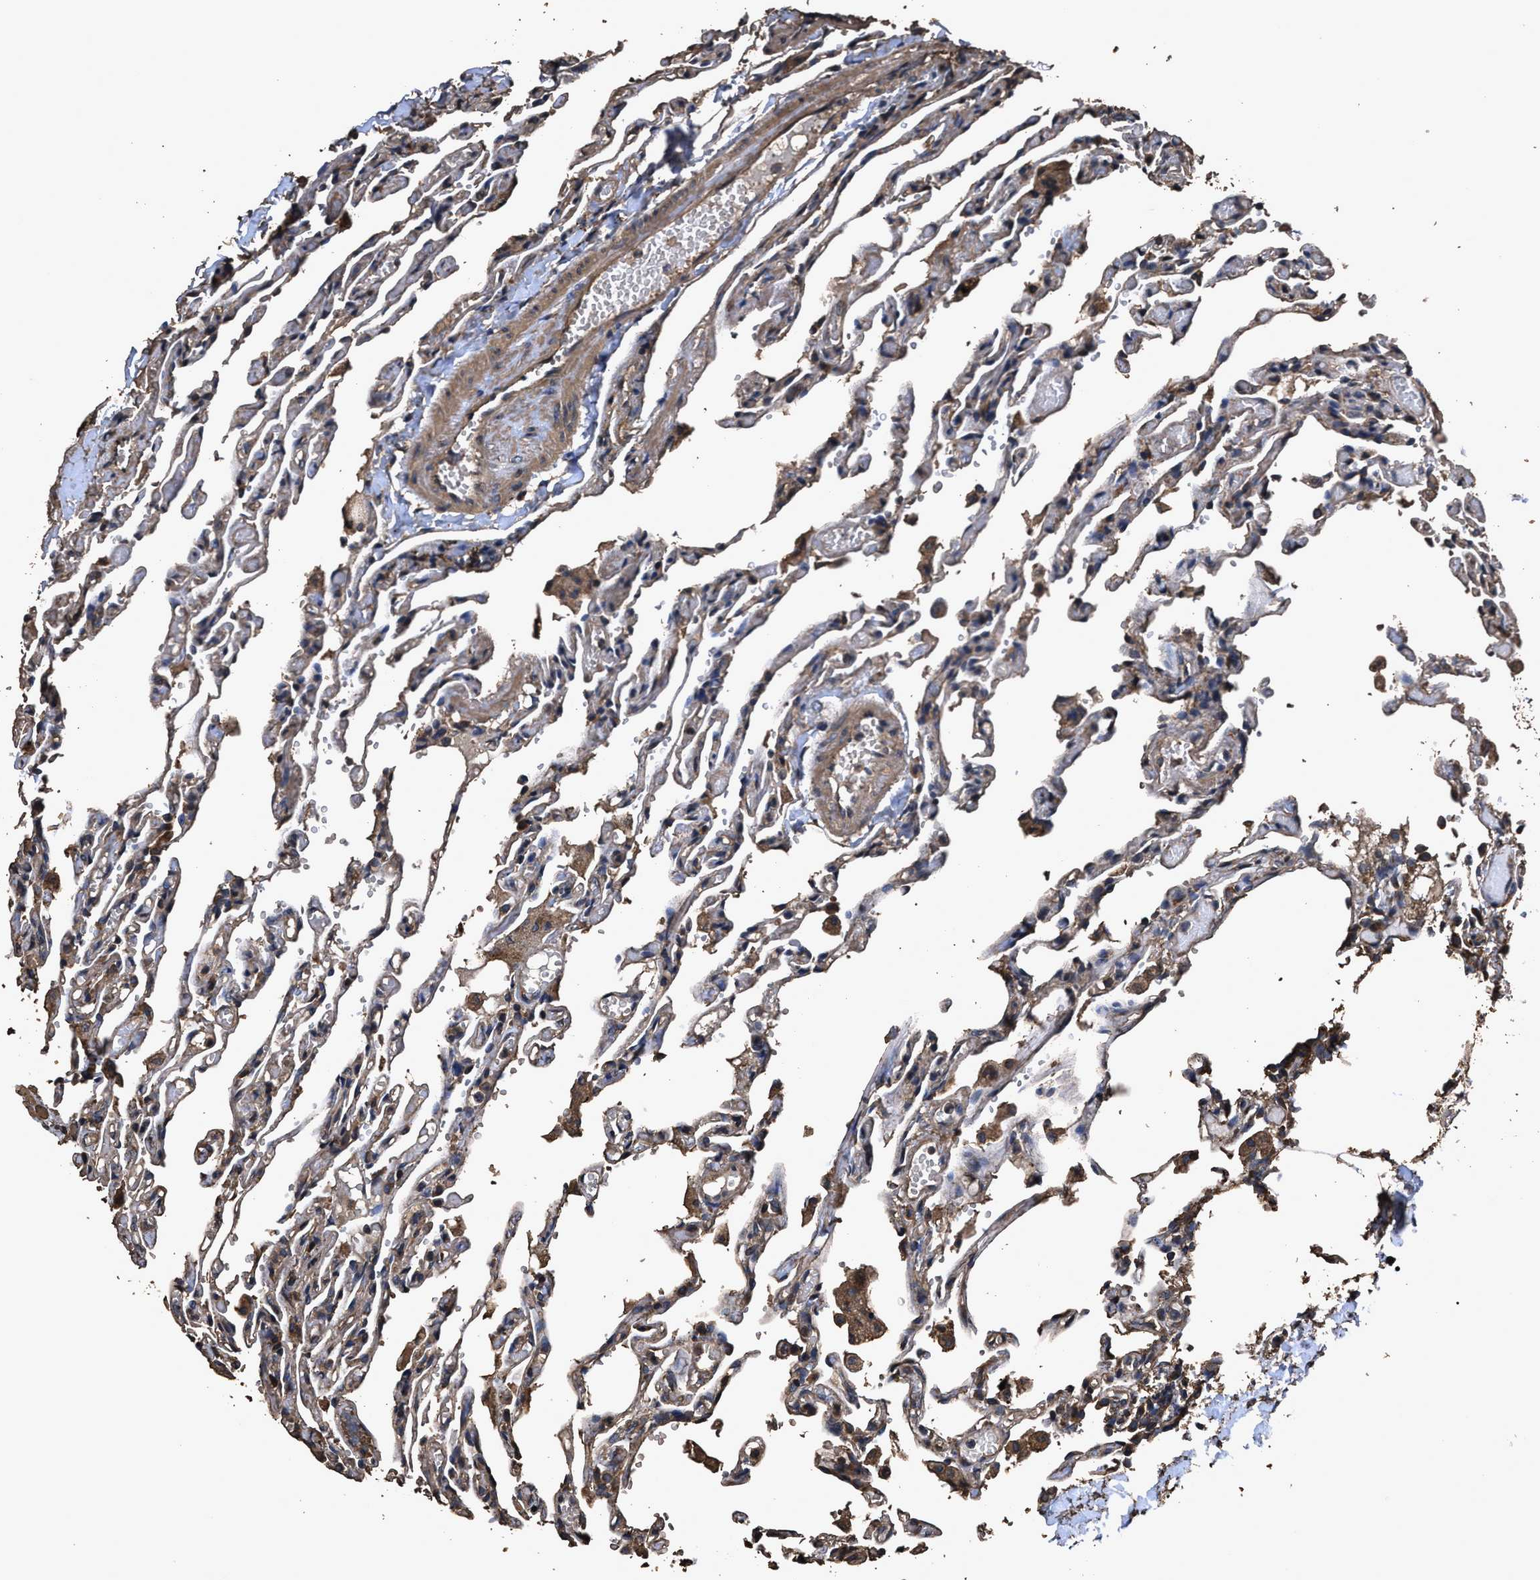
{"staining": {"intensity": "moderate", "quantity": "25%-75%", "location": "cytoplasmic/membranous"}, "tissue": "lung", "cell_type": "Alveolar cells", "image_type": "normal", "snomed": [{"axis": "morphology", "description": "Normal tissue, NOS"}, {"axis": "topography", "description": "Lung"}], "caption": "Moderate cytoplasmic/membranous expression for a protein is seen in about 25%-75% of alveolar cells of benign lung using IHC.", "gene": "ZMYND19", "patient": {"sex": "male", "age": 21}}